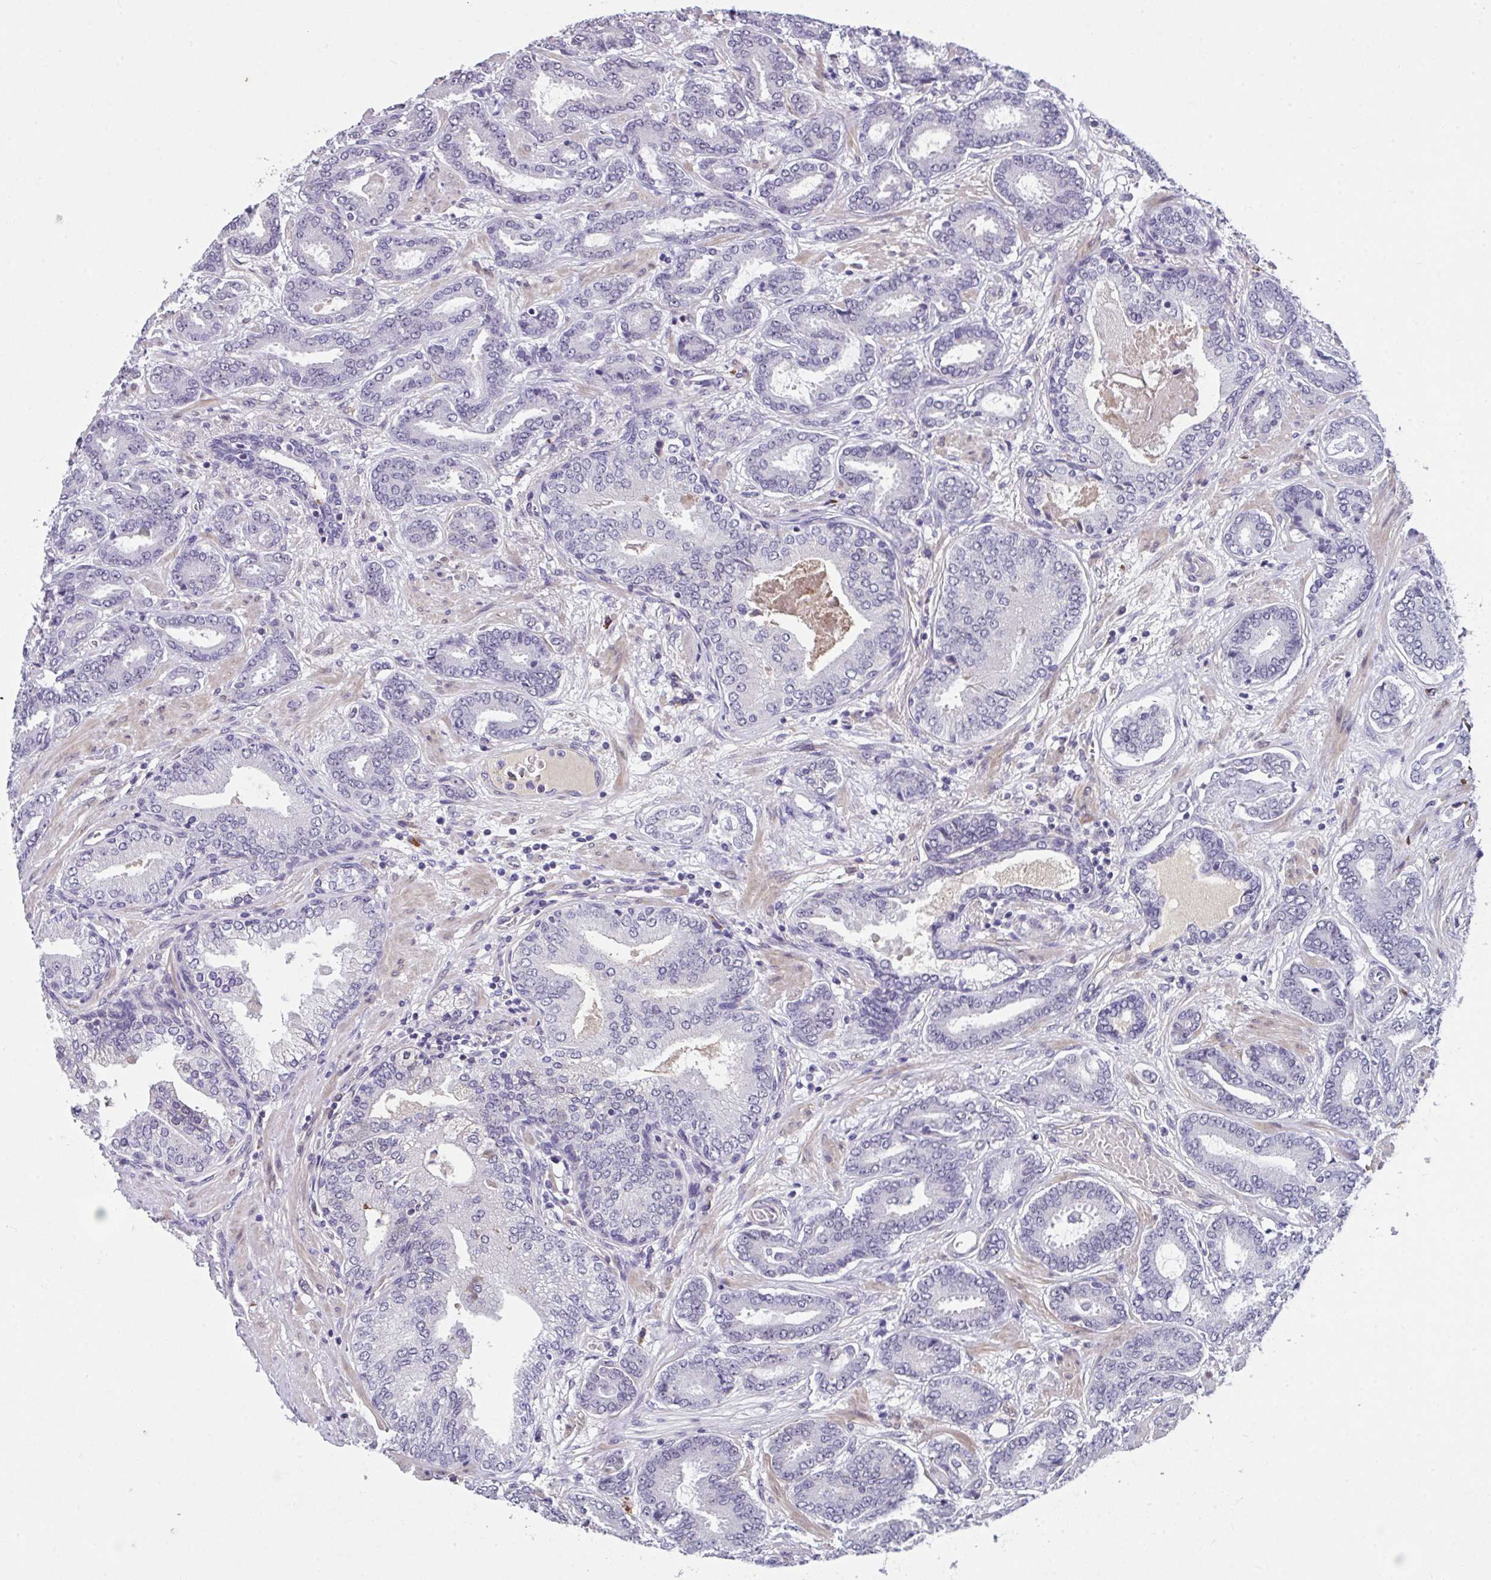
{"staining": {"intensity": "negative", "quantity": "none", "location": "none"}, "tissue": "prostate cancer", "cell_type": "Tumor cells", "image_type": "cancer", "snomed": [{"axis": "morphology", "description": "Adenocarcinoma, High grade"}, {"axis": "topography", "description": "Prostate"}], "caption": "Immunohistochemistry (IHC) micrograph of neoplastic tissue: prostate high-grade adenocarcinoma stained with DAB (3,3'-diaminobenzidine) demonstrates no significant protein expression in tumor cells.", "gene": "RBBP6", "patient": {"sex": "male", "age": 62}}